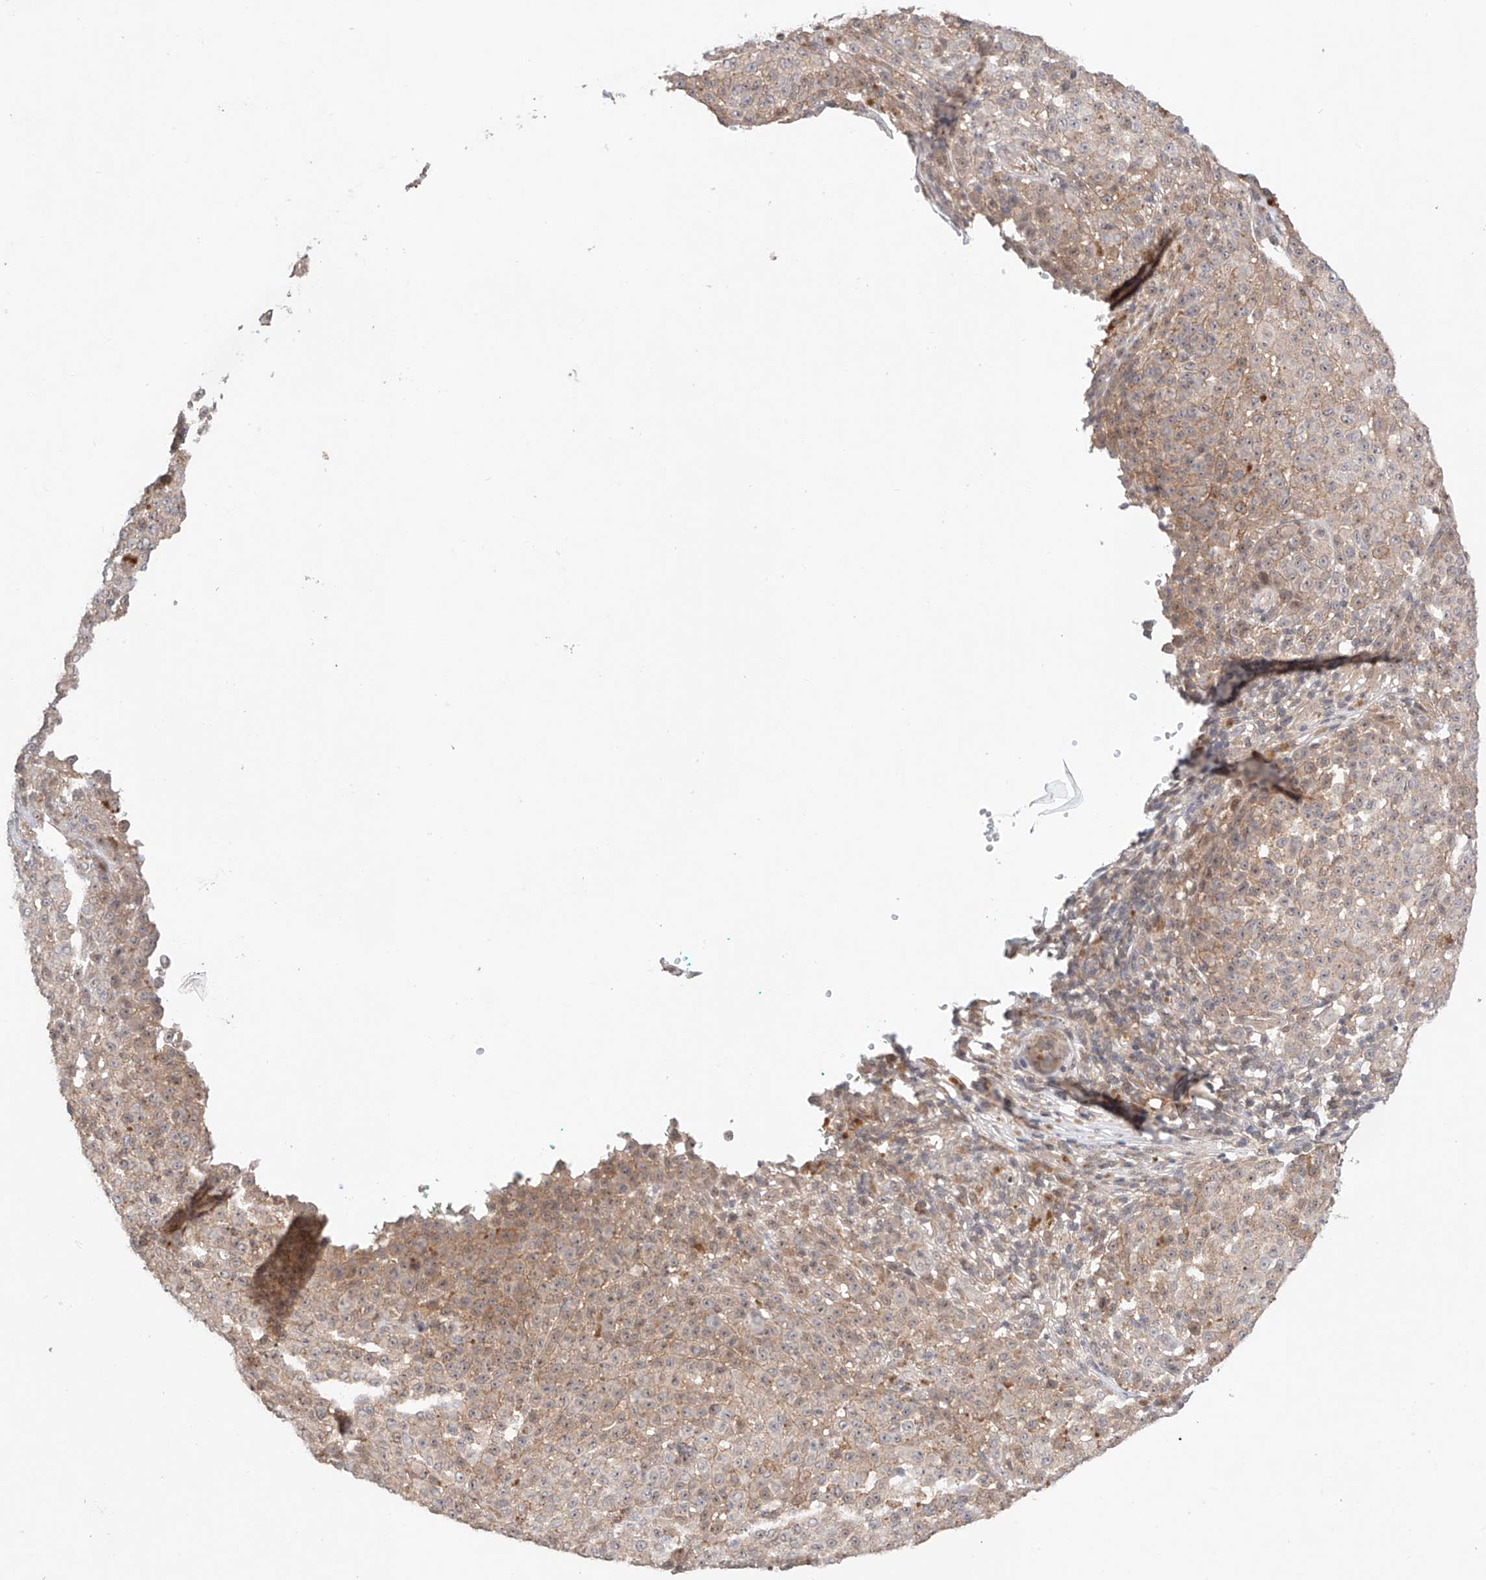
{"staining": {"intensity": "negative", "quantity": "none", "location": "none"}, "tissue": "melanoma", "cell_type": "Tumor cells", "image_type": "cancer", "snomed": [{"axis": "morphology", "description": "Malignant melanoma, NOS"}, {"axis": "topography", "description": "Skin"}], "caption": "Tumor cells show no significant staining in malignant melanoma.", "gene": "TSR2", "patient": {"sex": "female", "age": 94}}